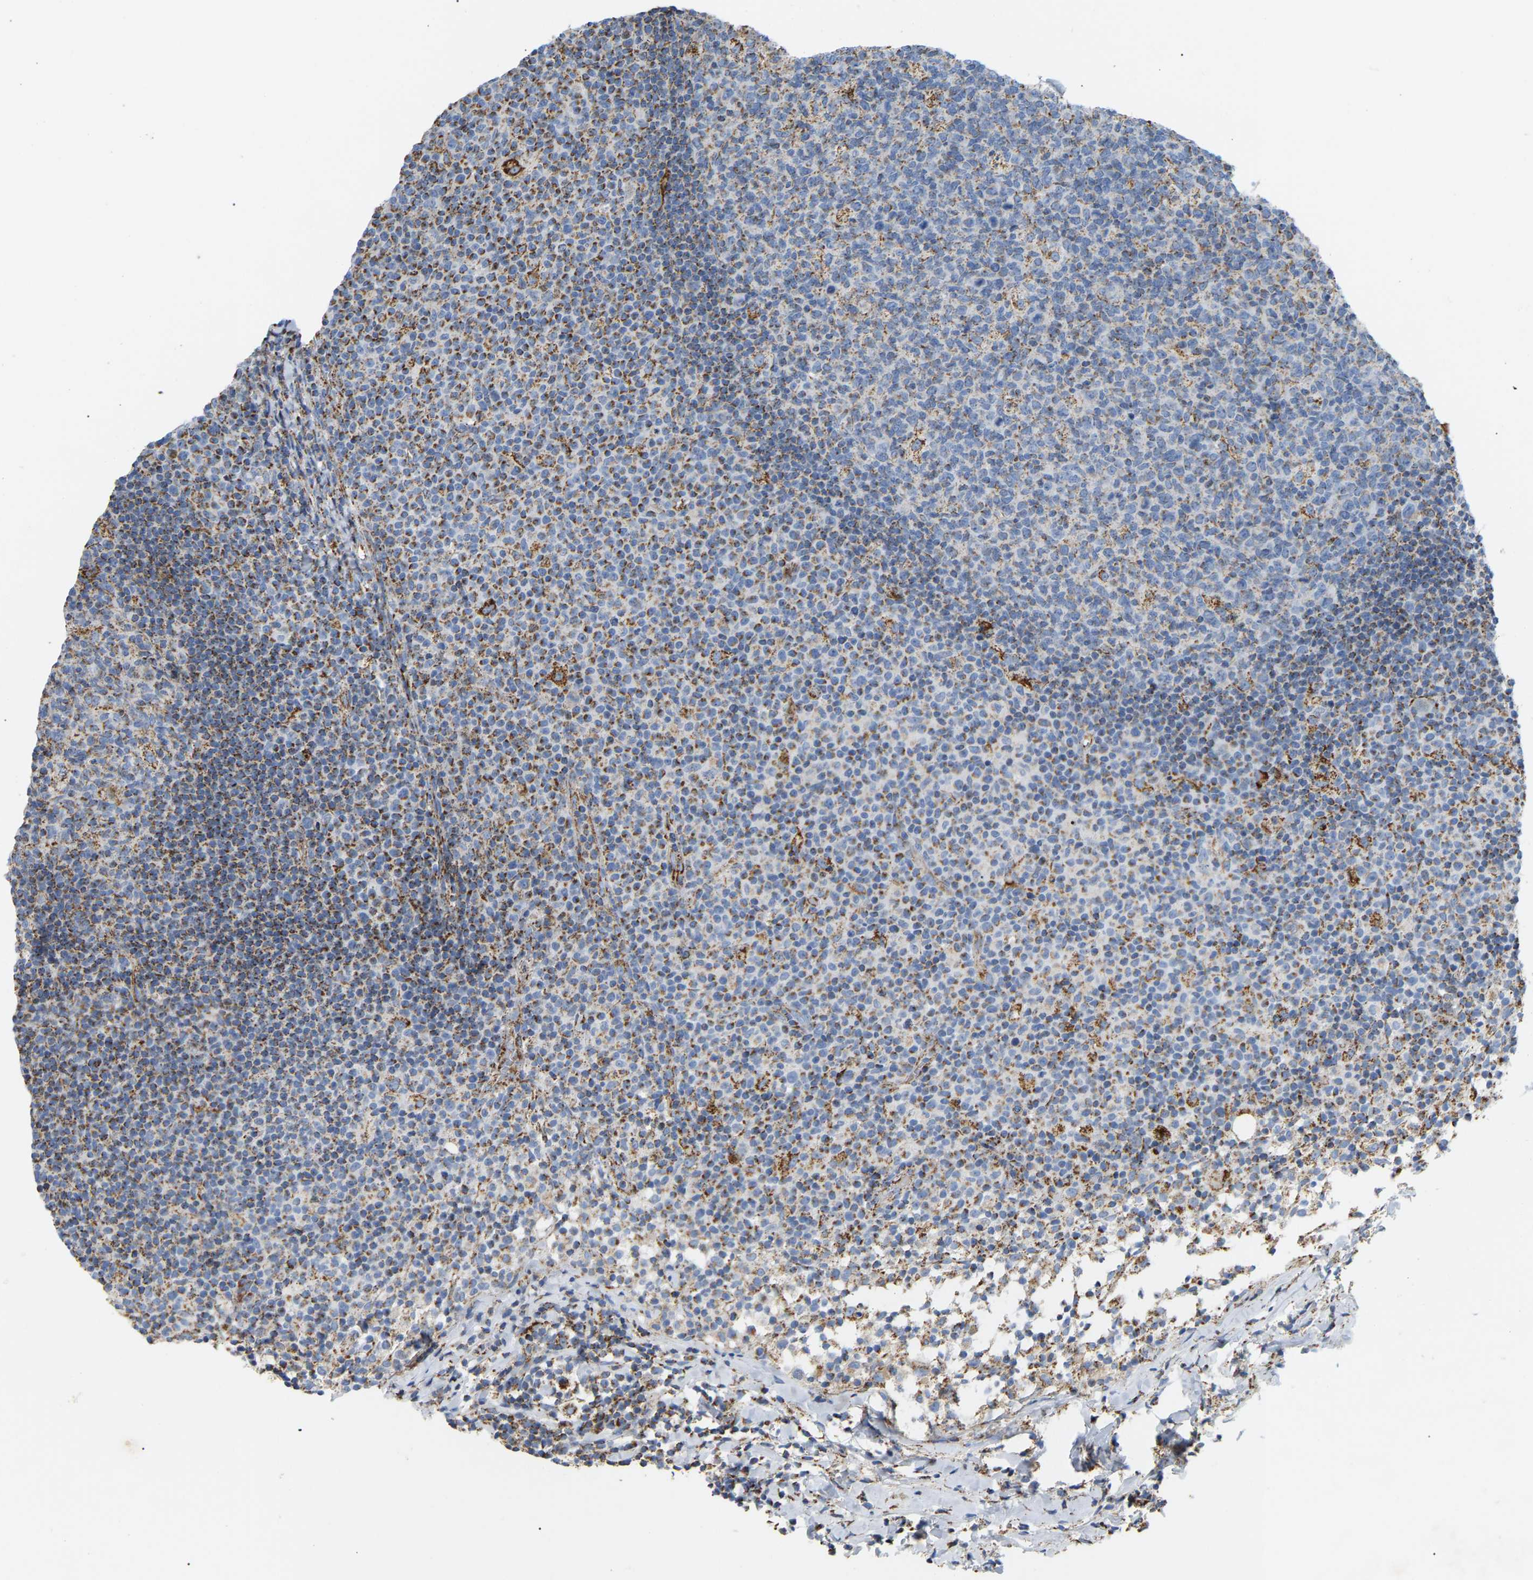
{"staining": {"intensity": "moderate", "quantity": "<25%", "location": "cytoplasmic/membranous"}, "tissue": "lymph node", "cell_type": "Germinal center cells", "image_type": "normal", "snomed": [{"axis": "morphology", "description": "Normal tissue, NOS"}, {"axis": "morphology", "description": "Inflammation, NOS"}, {"axis": "topography", "description": "Lymph node"}], "caption": "A low amount of moderate cytoplasmic/membranous positivity is present in about <25% of germinal center cells in normal lymph node. Using DAB (3,3'-diaminobenzidine) (brown) and hematoxylin (blue) stains, captured at high magnification using brightfield microscopy.", "gene": "HIBADH", "patient": {"sex": "male", "age": 55}}